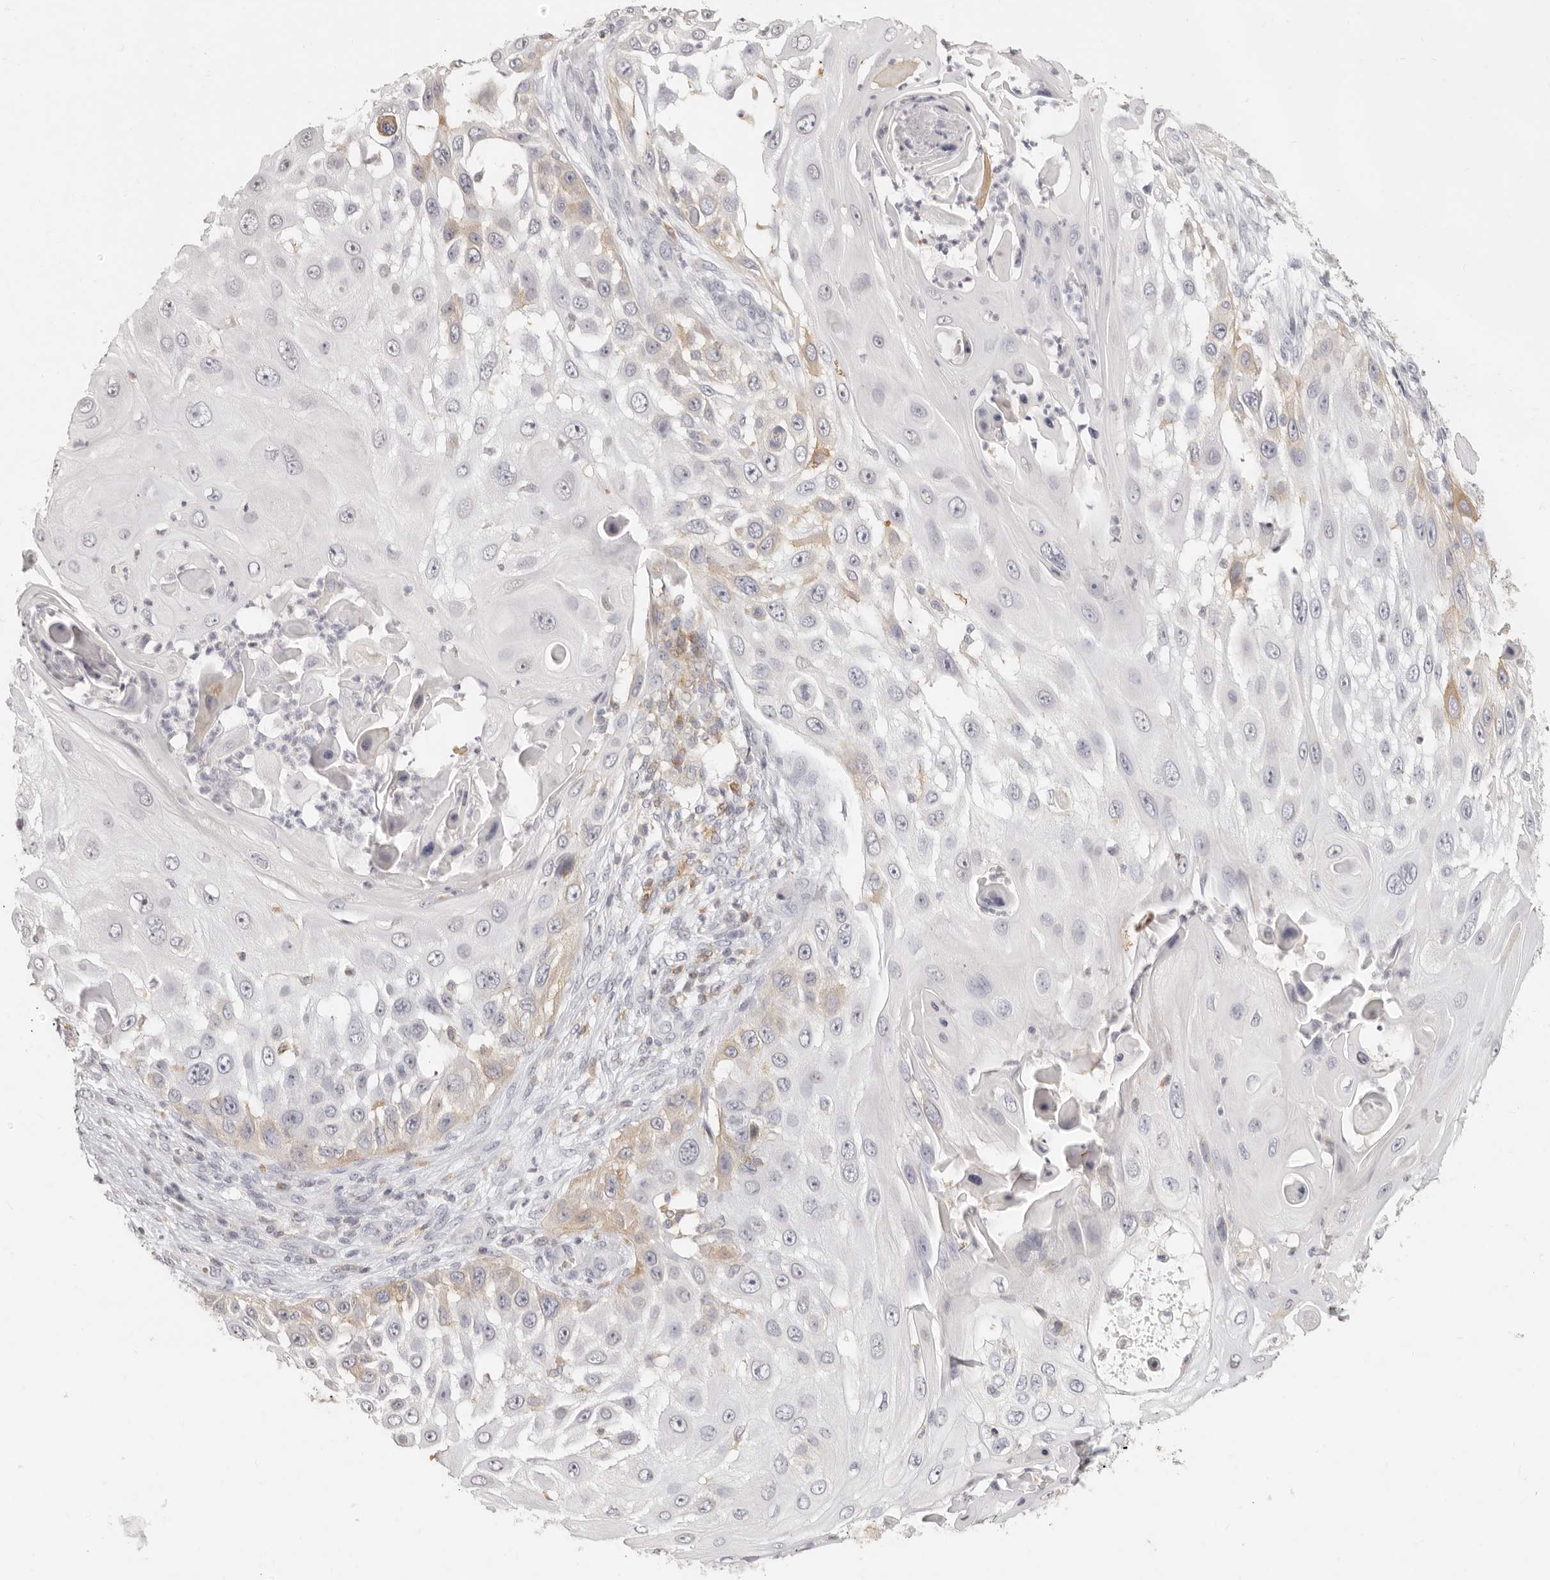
{"staining": {"intensity": "moderate", "quantity": "<25%", "location": "cytoplasmic/membranous"}, "tissue": "skin cancer", "cell_type": "Tumor cells", "image_type": "cancer", "snomed": [{"axis": "morphology", "description": "Squamous cell carcinoma, NOS"}, {"axis": "topography", "description": "Skin"}], "caption": "A photomicrograph of human skin cancer stained for a protein shows moderate cytoplasmic/membranous brown staining in tumor cells. The staining is performed using DAB brown chromogen to label protein expression. The nuclei are counter-stained blue using hematoxylin.", "gene": "NIBAN1", "patient": {"sex": "female", "age": 44}}